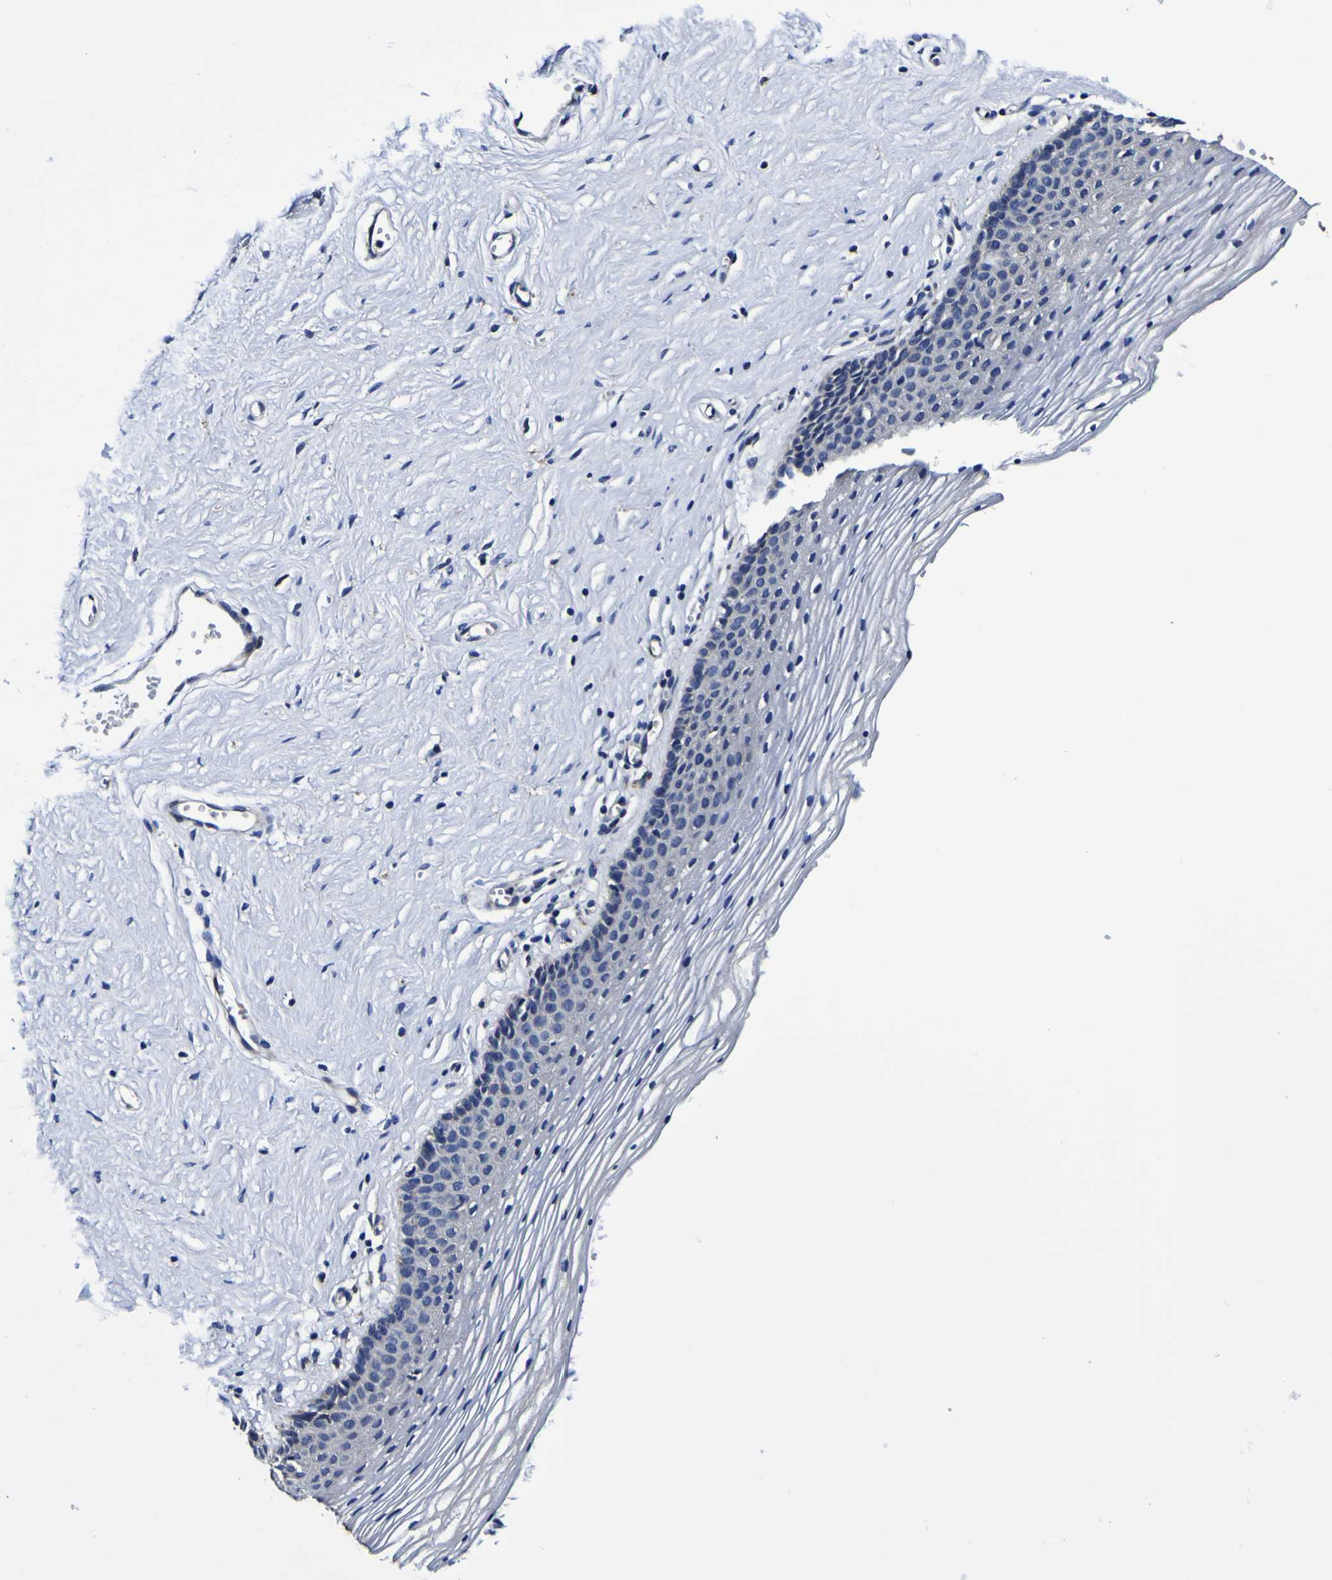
{"staining": {"intensity": "negative", "quantity": "none", "location": "none"}, "tissue": "vagina", "cell_type": "Squamous epithelial cells", "image_type": "normal", "snomed": [{"axis": "morphology", "description": "Normal tissue, NOS"}, {"axis": "topography", "description": "Vagina"}], "caption": "Human vagina stained for a protein using immunohistochemistry (IHC) demonstrates no staining in squamous epithelial cells.", "gene": "GPX1", "patient": {"sex": "female", "age": 32}}